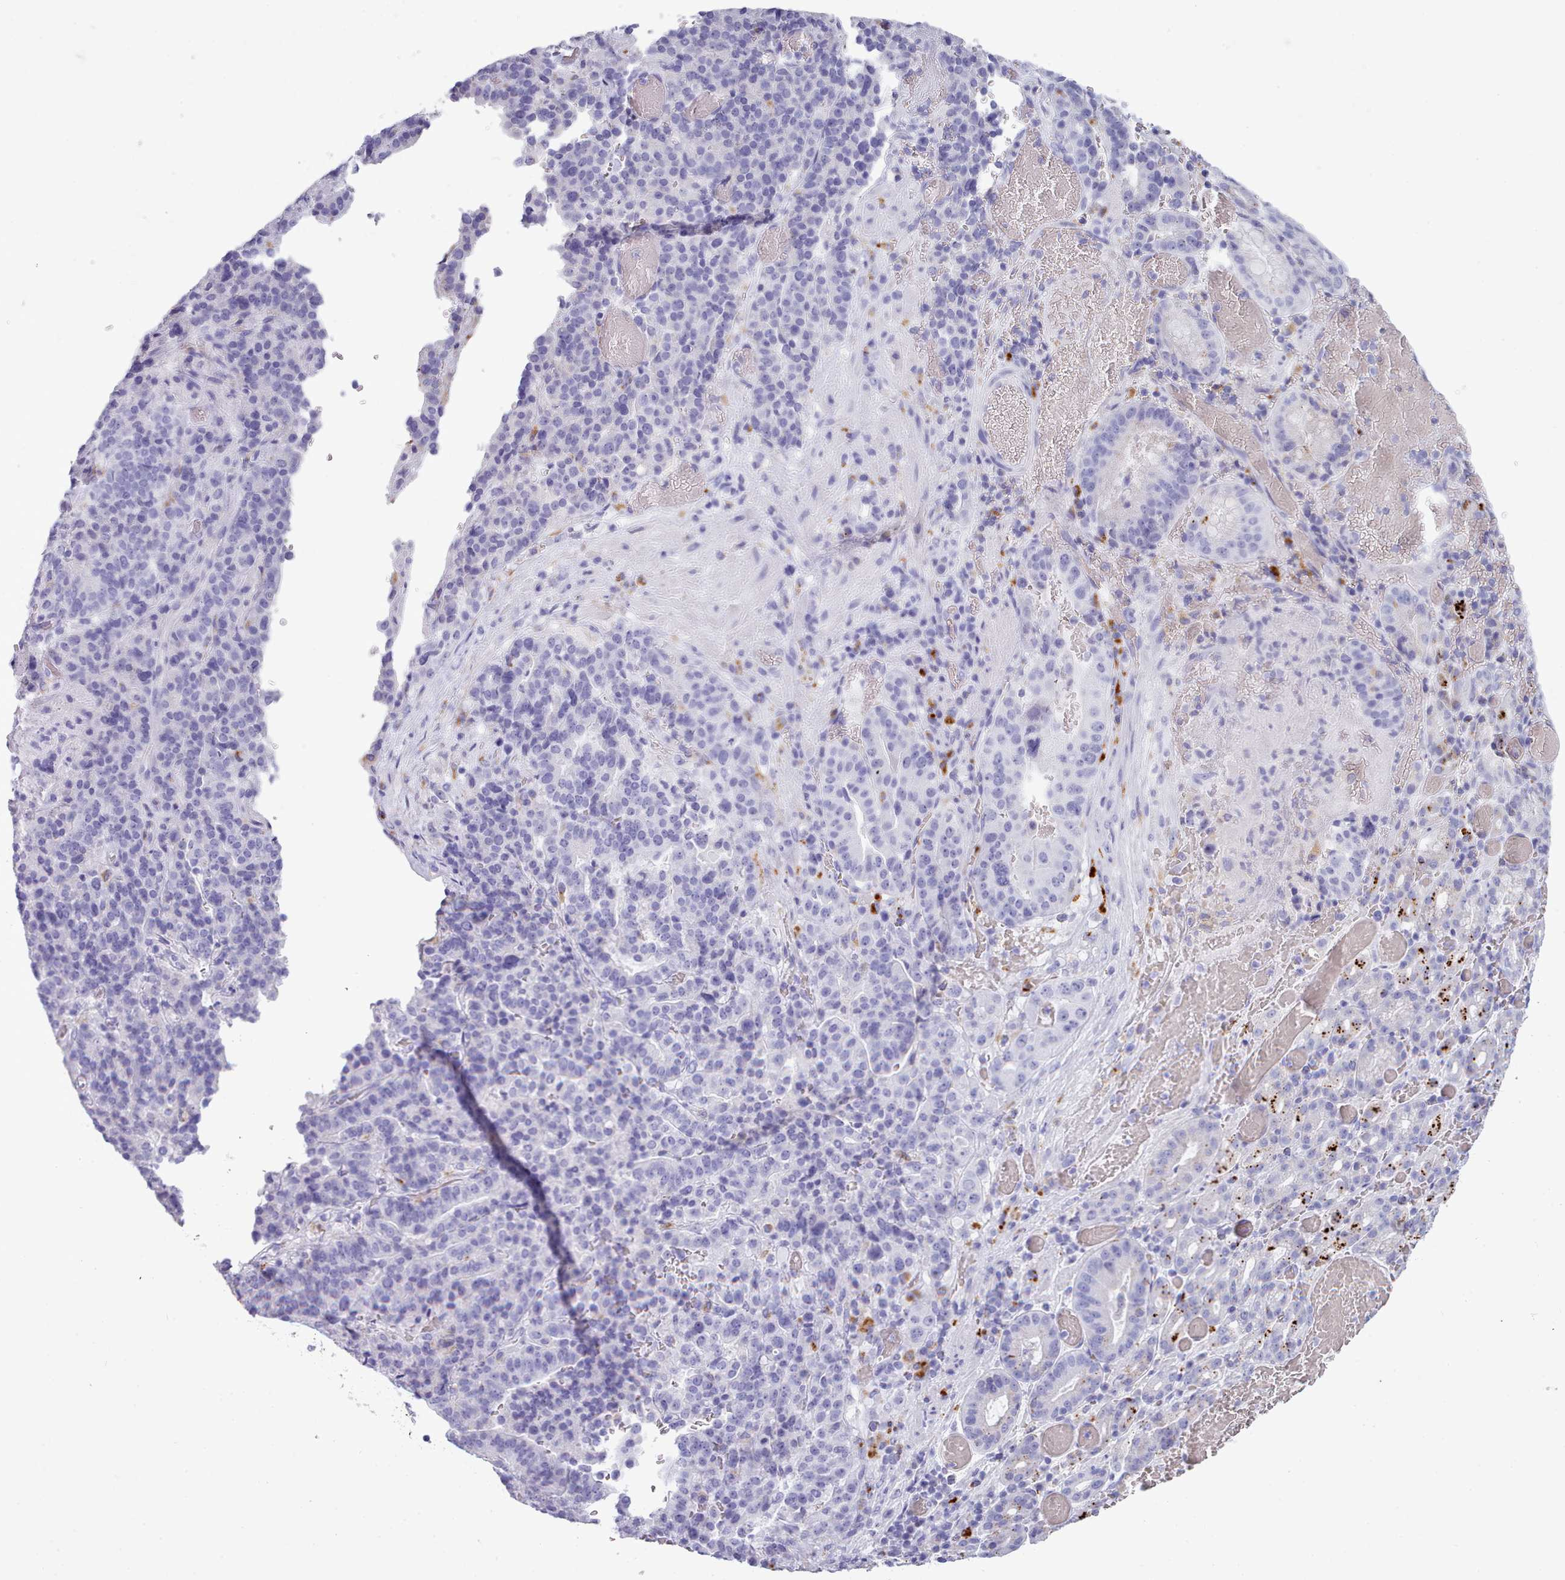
{"staining": {"intensity": "negative", "quantity": "none", "location": "none"}, "tissue": "stomach cancer", "cell_type": "Tumor cells", "image_type": "cancer", "snomed": [{"axis": "morphology", "description": "Adenocarcinoma, NOS"}, {"axis": "topography", "description": "Stomach"}], "caption": "An immunohistochemistry photomicrograph of stomach cancer is shown. There is no staining in tumor cells of stomach cancer.", "gene": "GAA", "patient": {"sex": "male", "age": 48}}